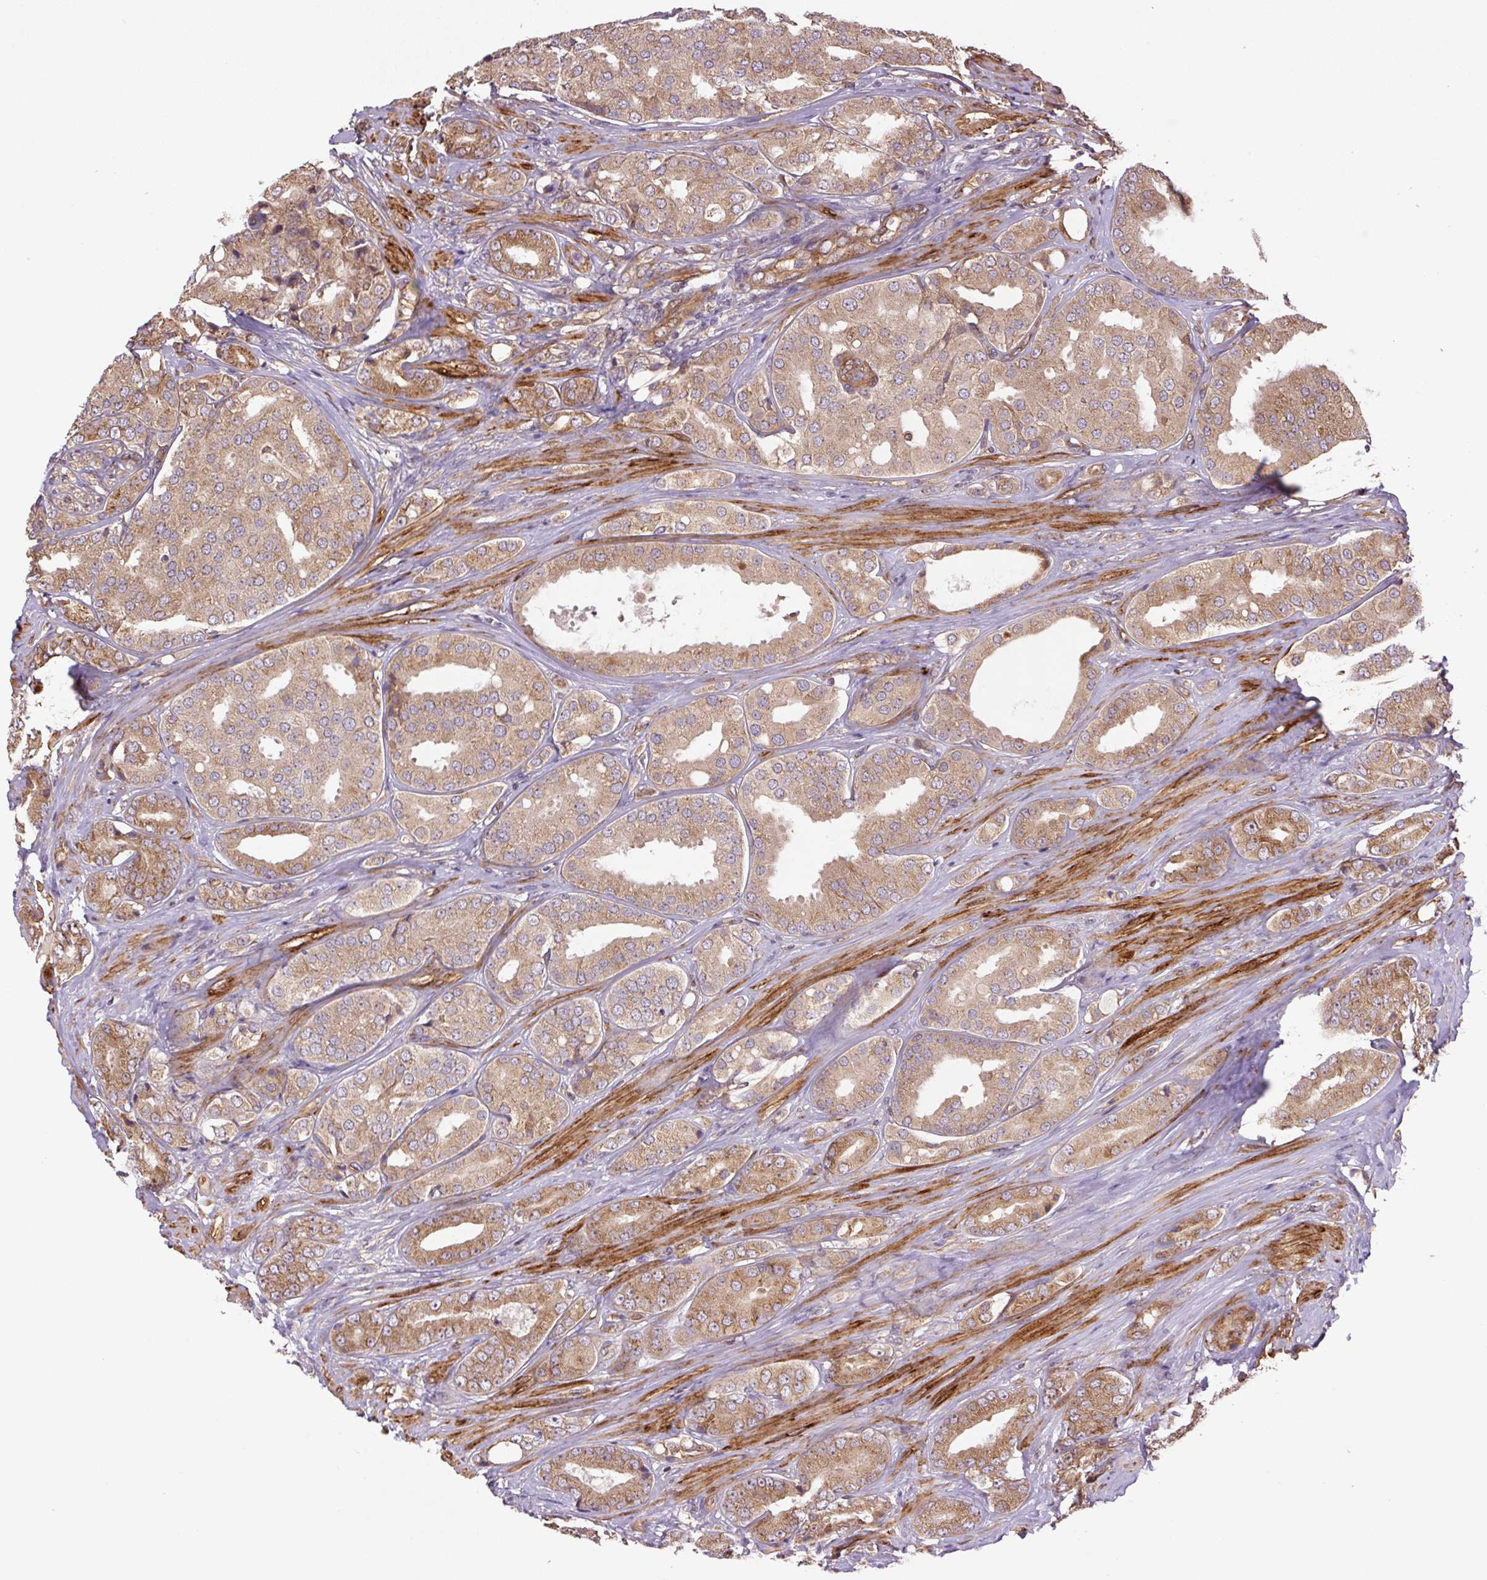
{"staining": {"intensity": "moderate", "quantity": ">75%", "location": "cytoplasmic/membranous"}, "tissue": "prostate cancer", "cell_type": "Tumor cells", "image_type": "cancer", "snomed": [{"axis": "morphology", "description": "Adenocarcinoma, High grade"}, {"axis": "topography", "description": "Prostate"}], "caption": "Prostate adenocarcinoma (high-grade) tissue shows moderate cytoplasmic/membranous staining in approximately >75% of tumor cells, visualized by immunohistochemistry. Immunohistochemistry (ihc) stains the protein in brown and the nuclei are stained blue.", "gene": "SEPTIN10", "patient": {"sex": "male", "age": 63}}